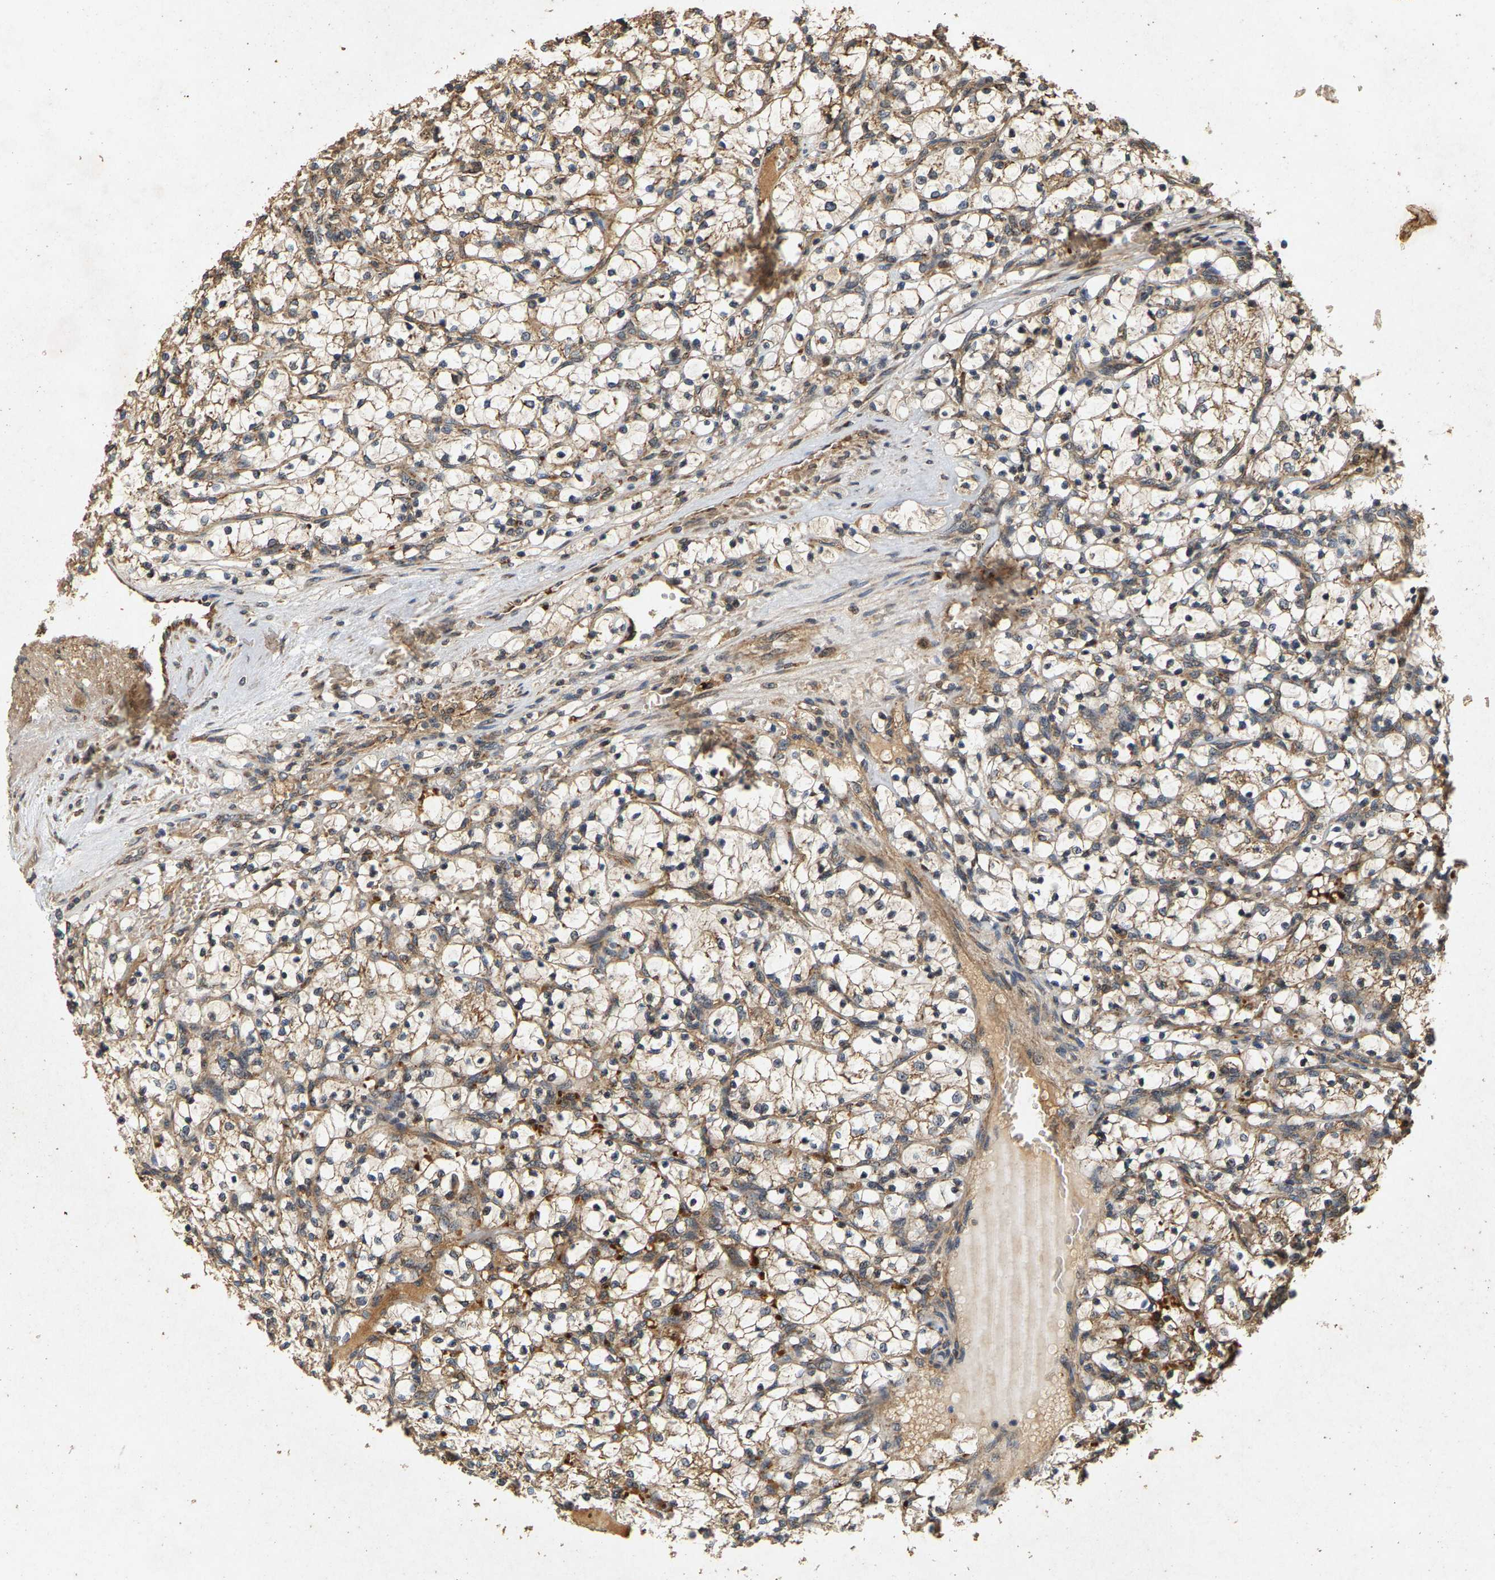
{"staining": {"intensity": "weak", "quantity": ">75%", "location": "cytoplasmic/membranous"}, "tissue": "renal cancer", "cell_type": "Tumor cells", "image_type": "cancer", "snomed": [{"axis": "morphology", "description": "Adenocarcinoma, NOS"}, {"axis": "topography", "description": "Kidney"}], "caption": "Renal adenocarcinoma tissue demonstrates weak cytoplasmic/membranous expression in approximately >75% of tumor cells, visualized by immunohistochemistry.", "gene": "CIDEC", "patient": {"sex": "female", "age": 69}}